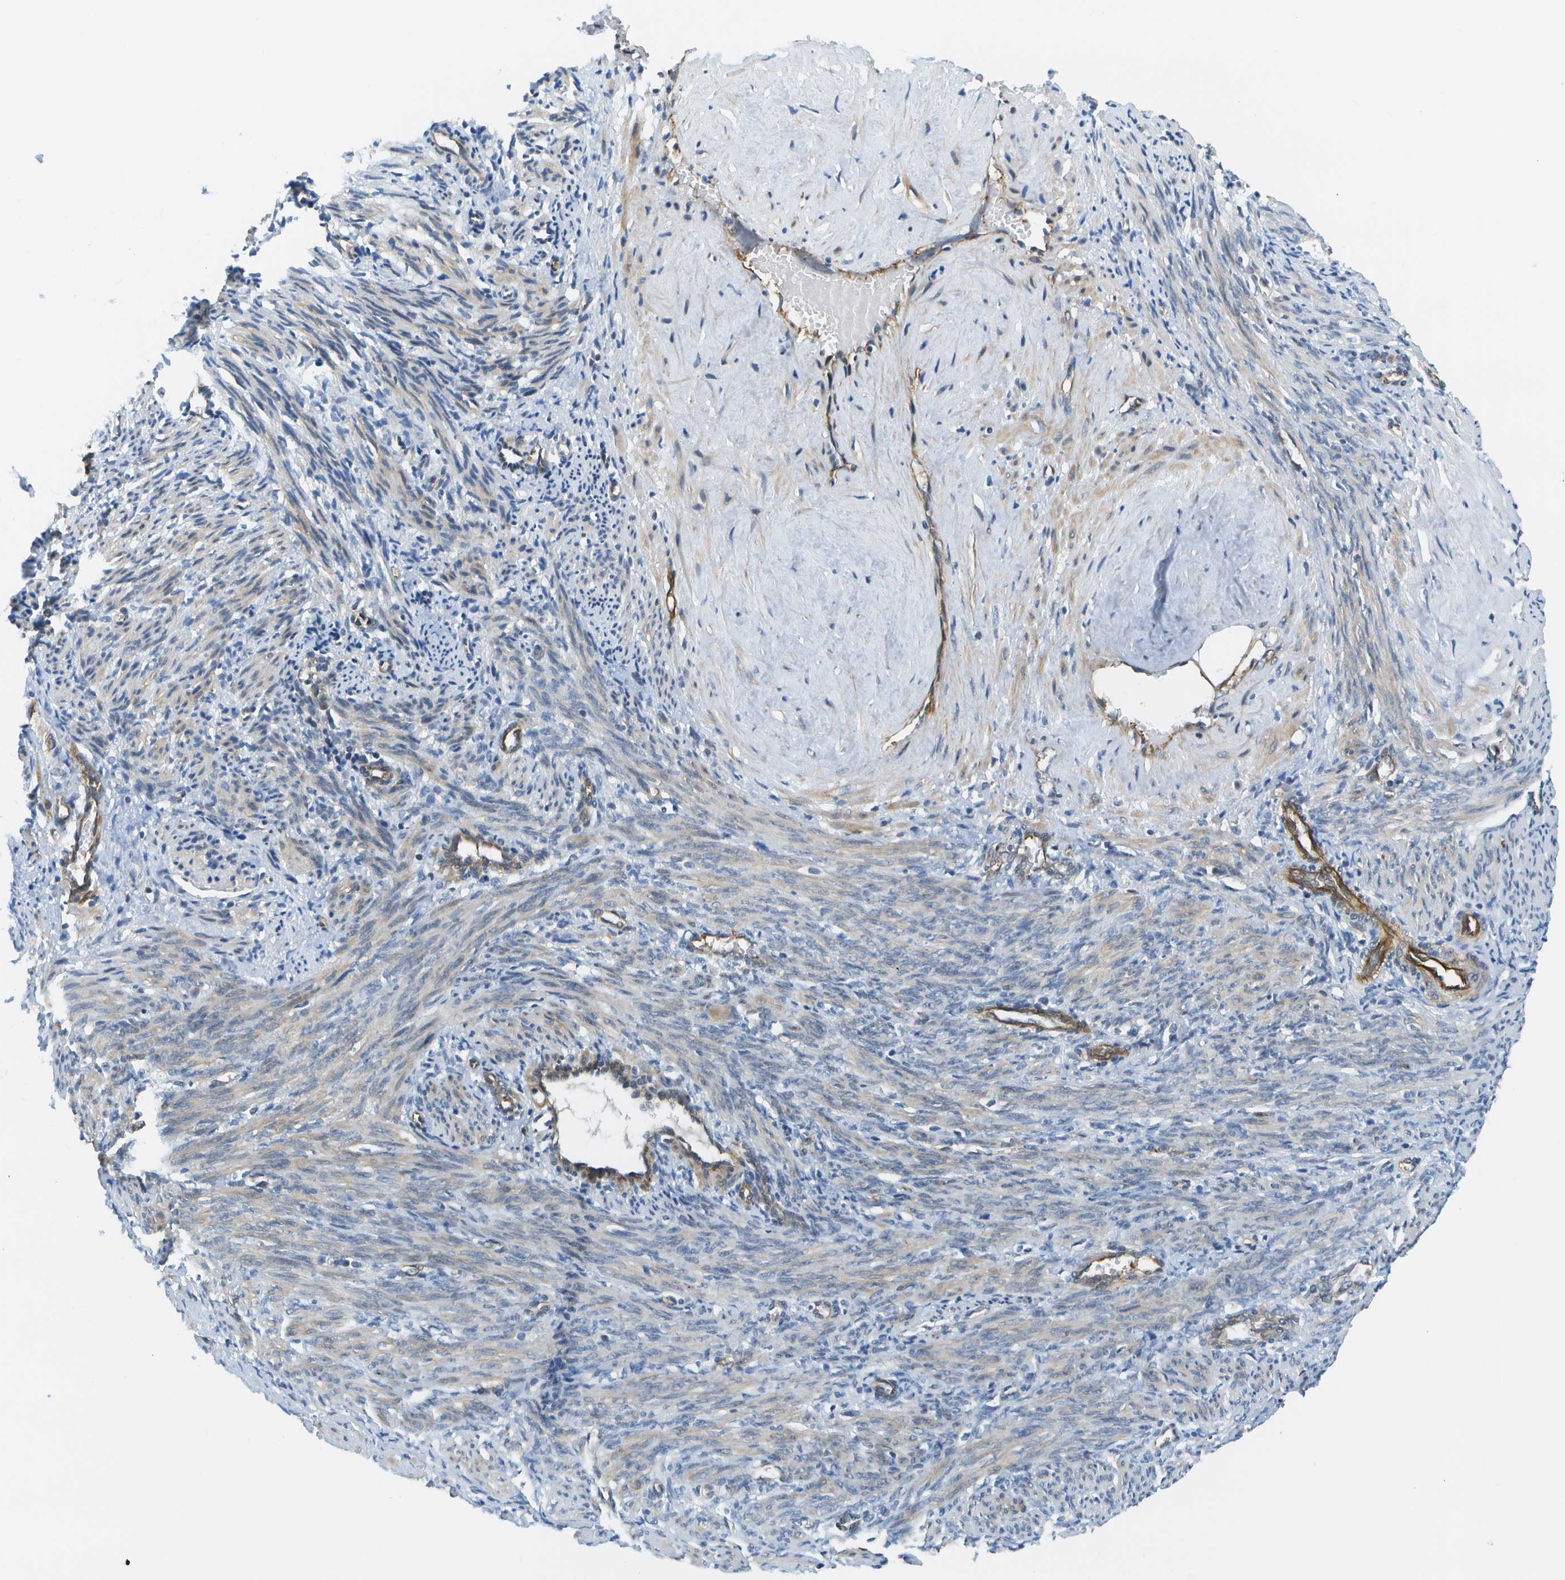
{"staining": {"intensity": "weak", "quantity": "25%-75%", "location": "cytoplasmic/membranous"}, "tissue": "smooth muscle", "cell_type": "Smooth muscle cells", "image_type": "normal", "snomed": [{"axis": "morphology", "description": "Normal tissue, NOS"}, {"axis": "topography", "description": "Endometrium"}], "caption": "High-power microscopy captured an immunohistochemistry micrograph of benign smooth muscle, revealing weak cytoplasmic/membranous staining in about 25%-75% of smooth muscle cells.", "gene": "KIAA0040", "patient": {"sex": "female", "age": 33}}